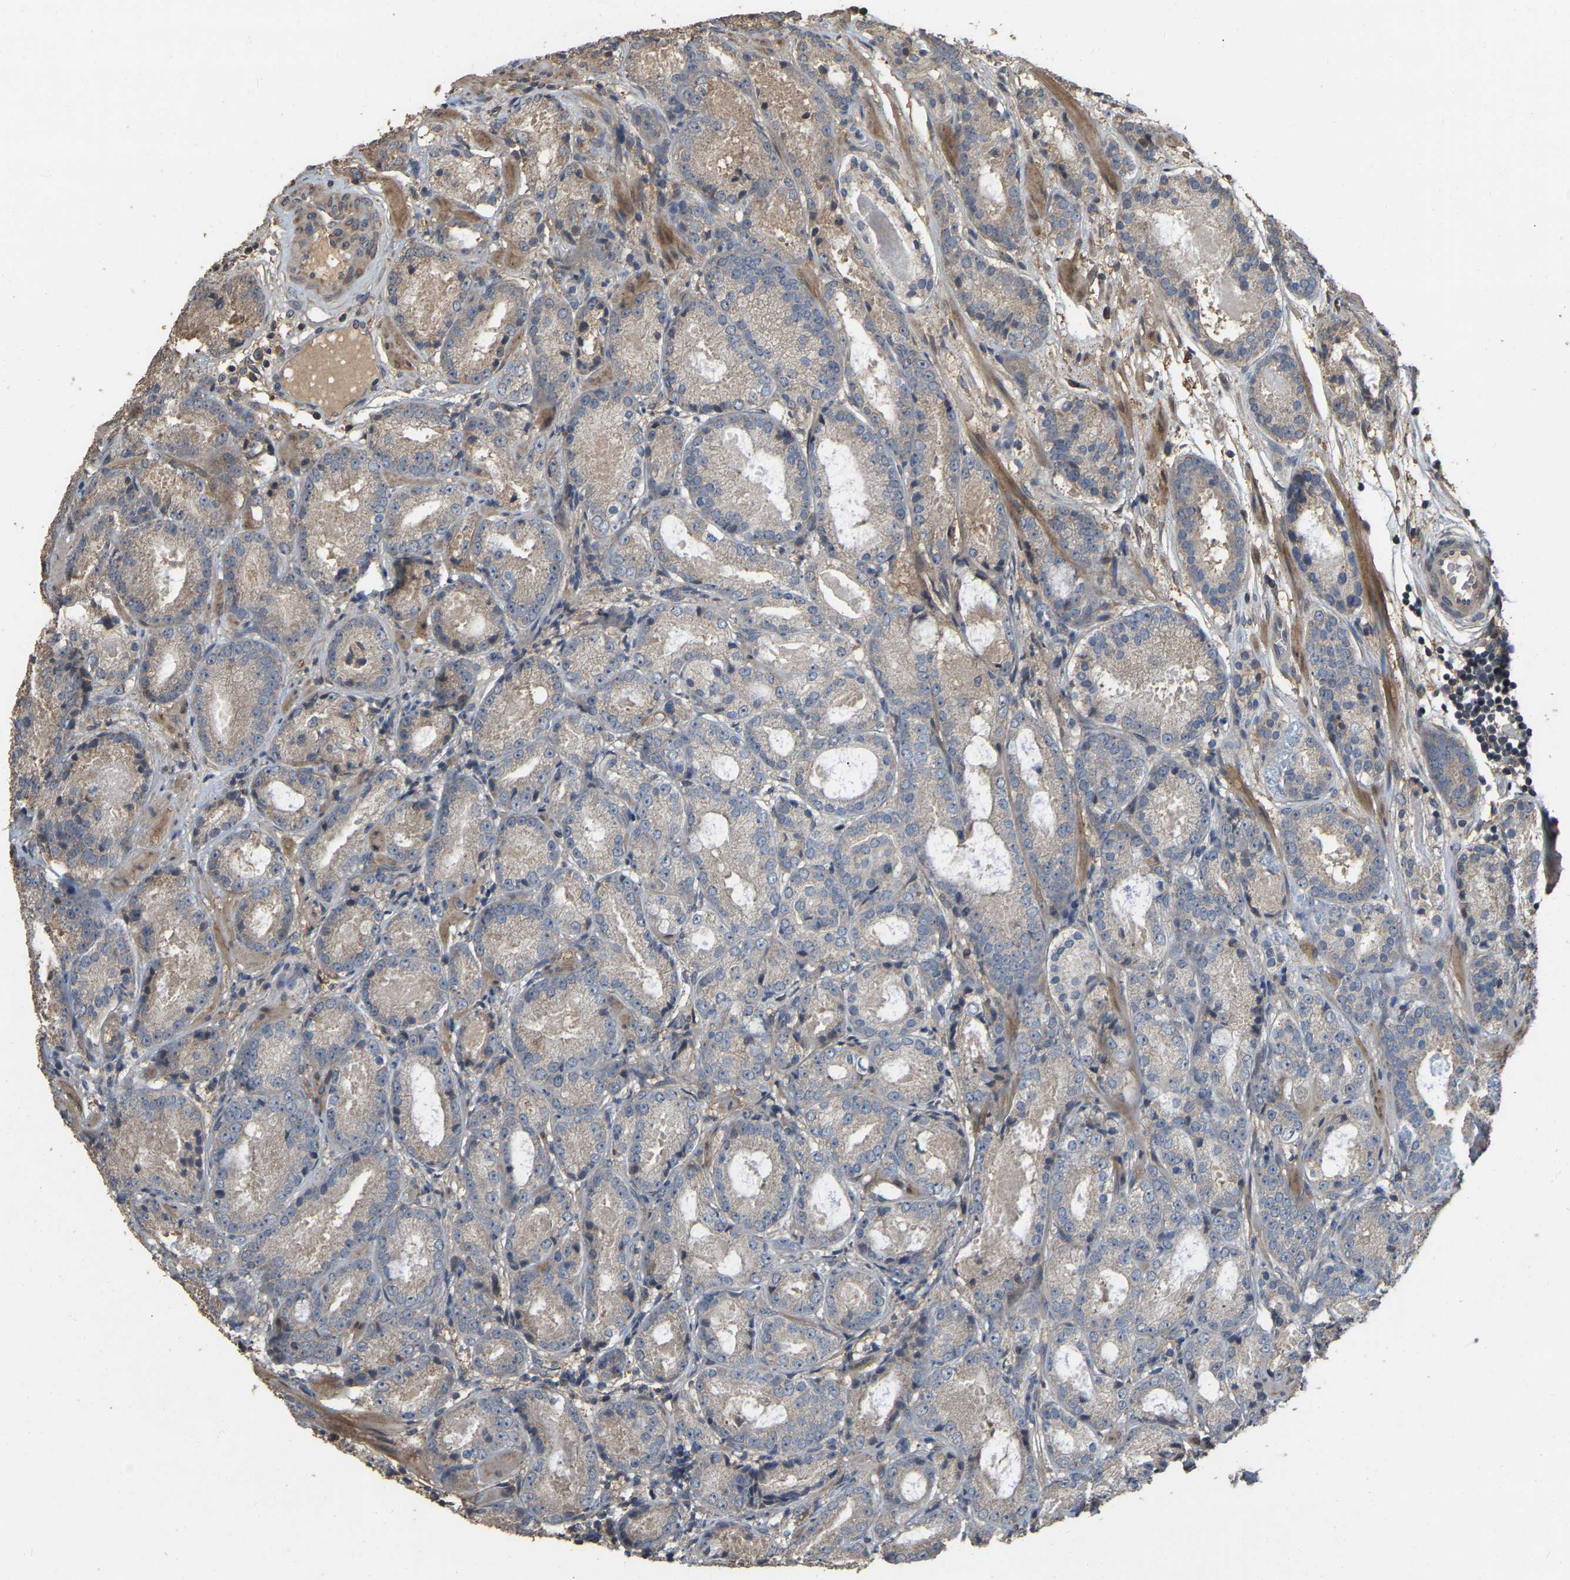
{"staining": {"intensity": "weak", "quantity": ">75%", "location": "cytoplasmic/membranous"}, "tissue": "prostate cancer", "cell_type": "Tumor cells", "image_type": "cancer", "snomed": [{"axis": "morphology", "description": "Adenocarcinoma, Low grade"}, {"axis": "topography", "description": "Prostate"}], "caption": "Protein staining of low-grade adenocarcinoma (prostate) tissue shows weak cytoplasmic/membranous expression in approximately >75% of tumor cells.", "gene": "NCS1", "patient": {"sex": "male", "age": 69}}